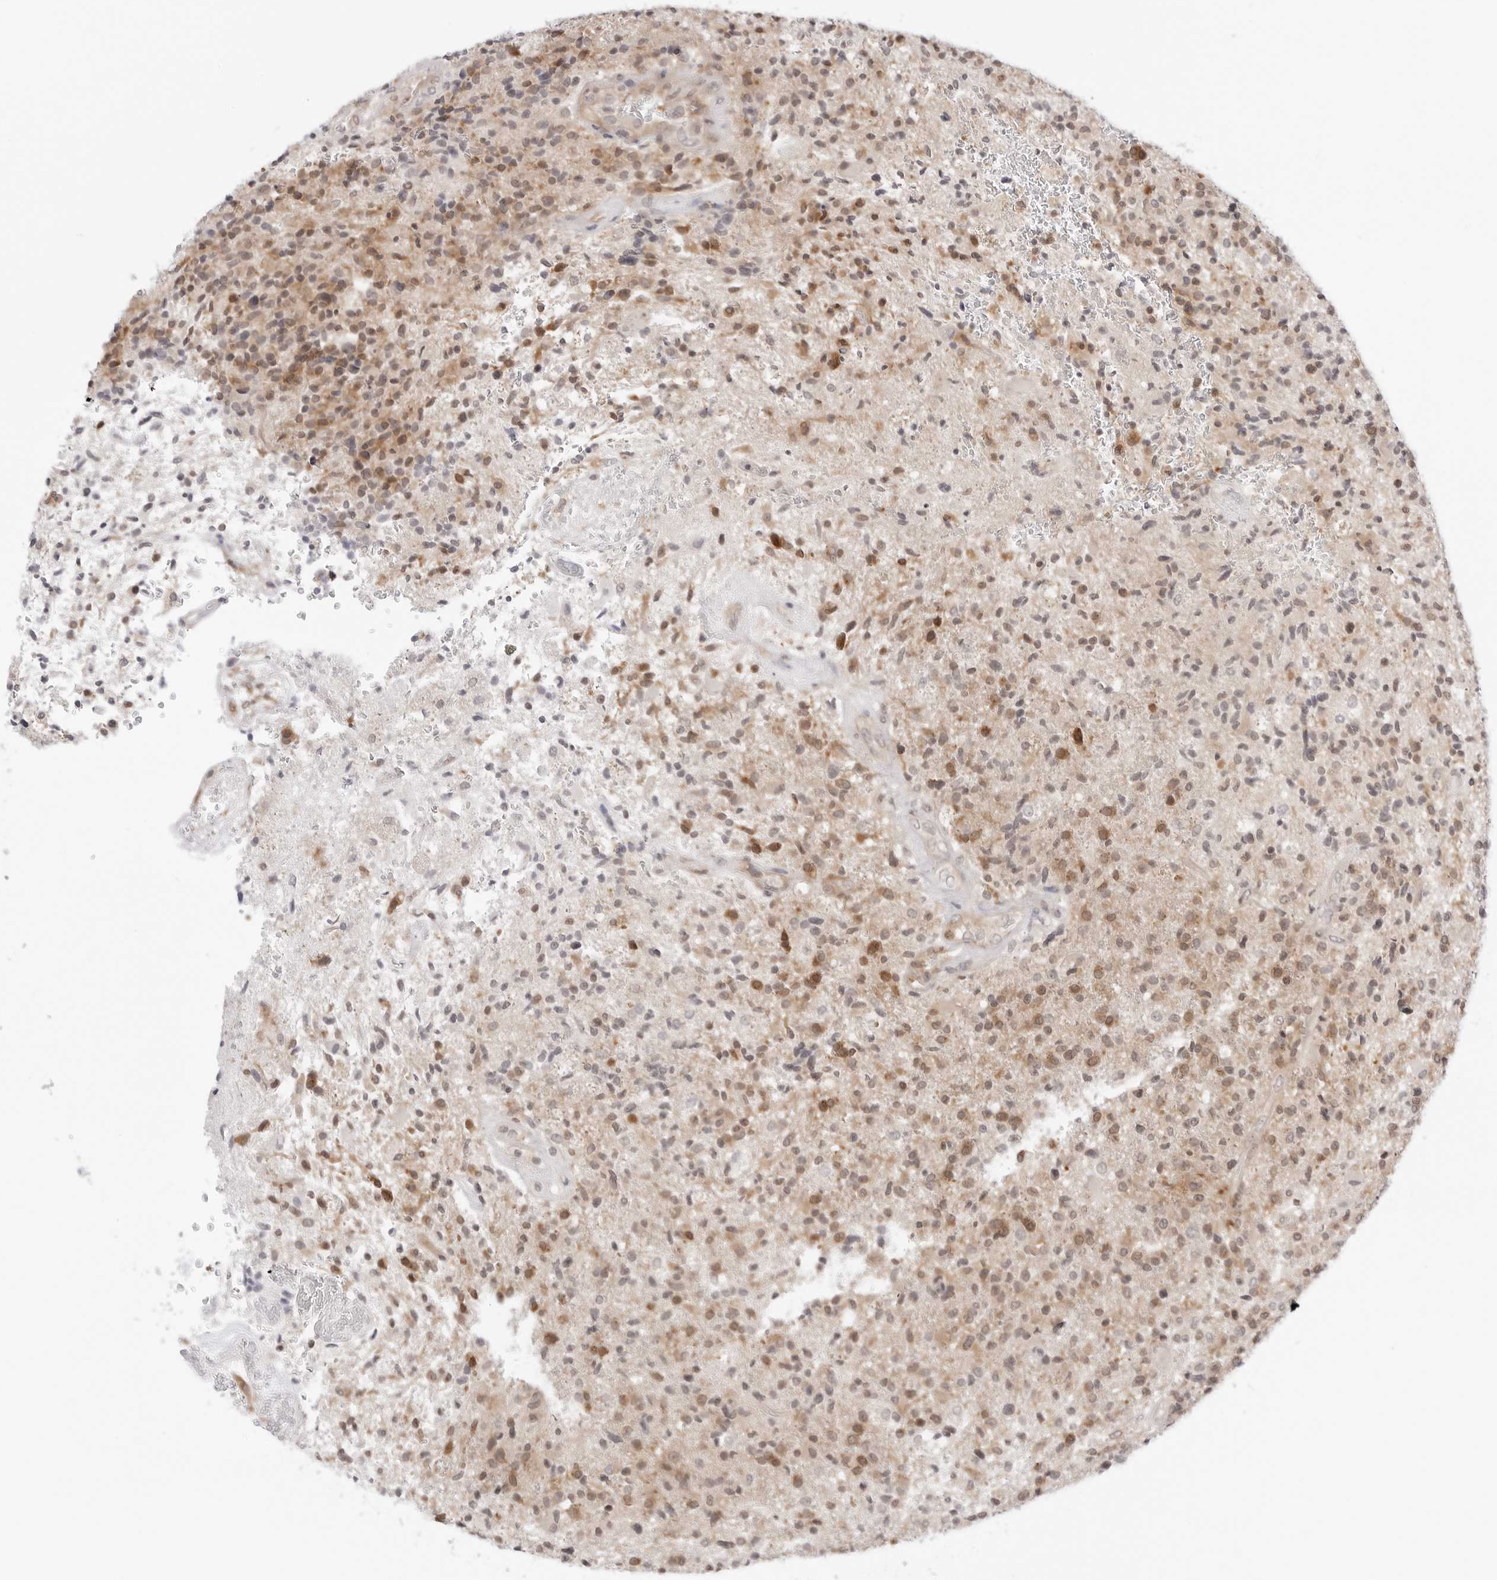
{"staining": {"intensity": "moderate", "quantity": ">75%", "location": "cytoplasmic/membranous,nuclear"}, "tissue": "glioma", "cell_type": "Tumor cells", "image_type": "cancer", "snomed": [{"axis": "morphology", "description": "Glioma, malignant, High grade"}, {"axis": "topography", "description": "Brain"}], "caption": "The image exhibits immunohistochemical staining of glioma. There is moderate cytoplasmic/membranous and nuclear staining is identified in approximately >75% of tumor cells.", "gene": "NUDC", "patient": {"sex": "male", "age": 72}}